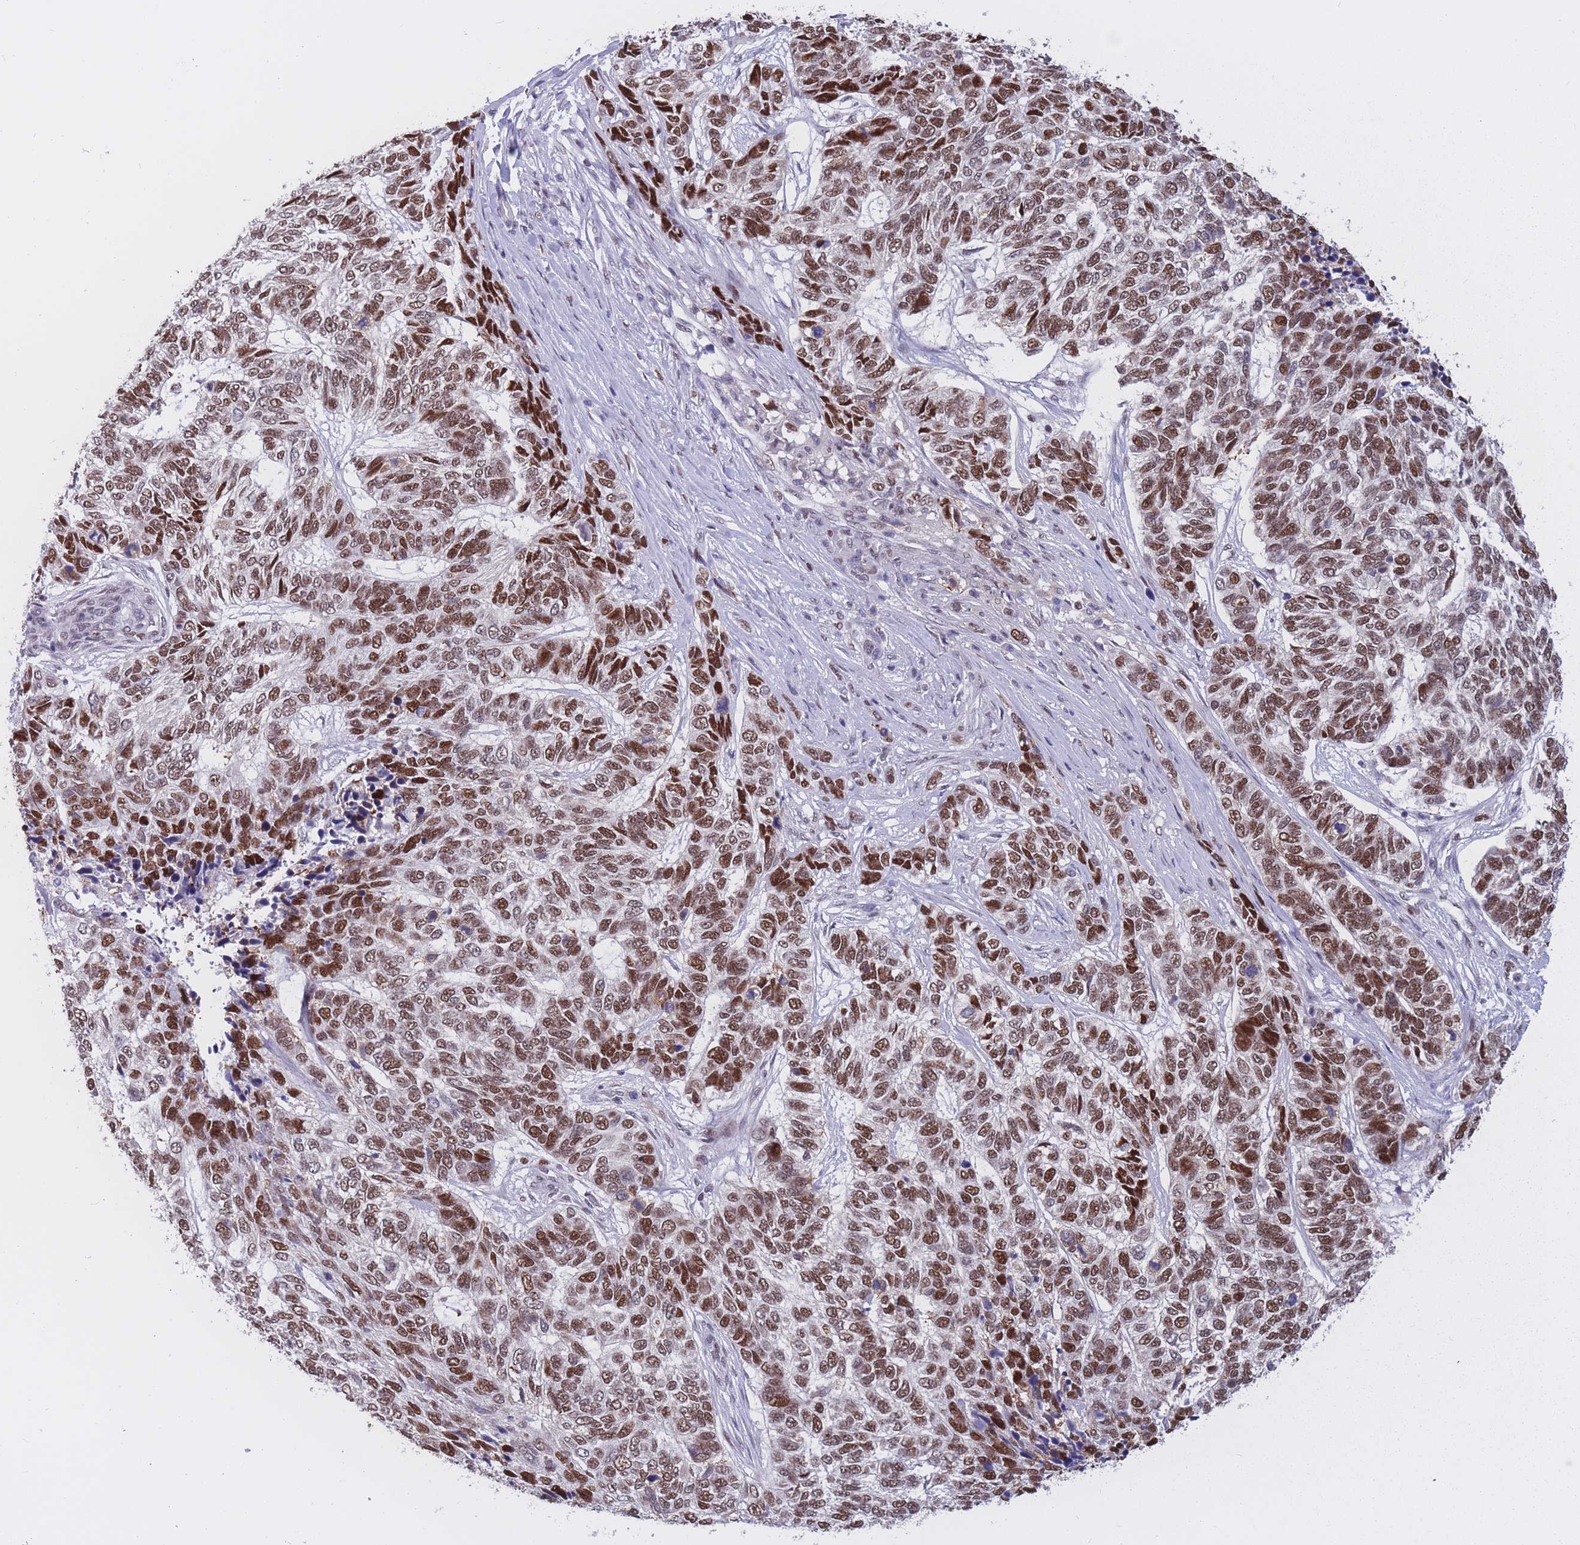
{"staining": {"intensity": "strong", "quantity": ">75%", "location": "nuclear"}, "tissue": "skin cancer", "cell_type": "Tumor cells", "image_type": "cancer", "snomed": [{"axis": "morphology", "description": "Basal cell carcinoma"}, {"axis": "topography", "description": "Skin"}], "caption": "Immunohistochemical staining of skin cancer displays high levels of strong nuclear expression in approximately >75% of tumor cells.", "gene": "NASP", "patient": {"sex": "female", "age": 65}}